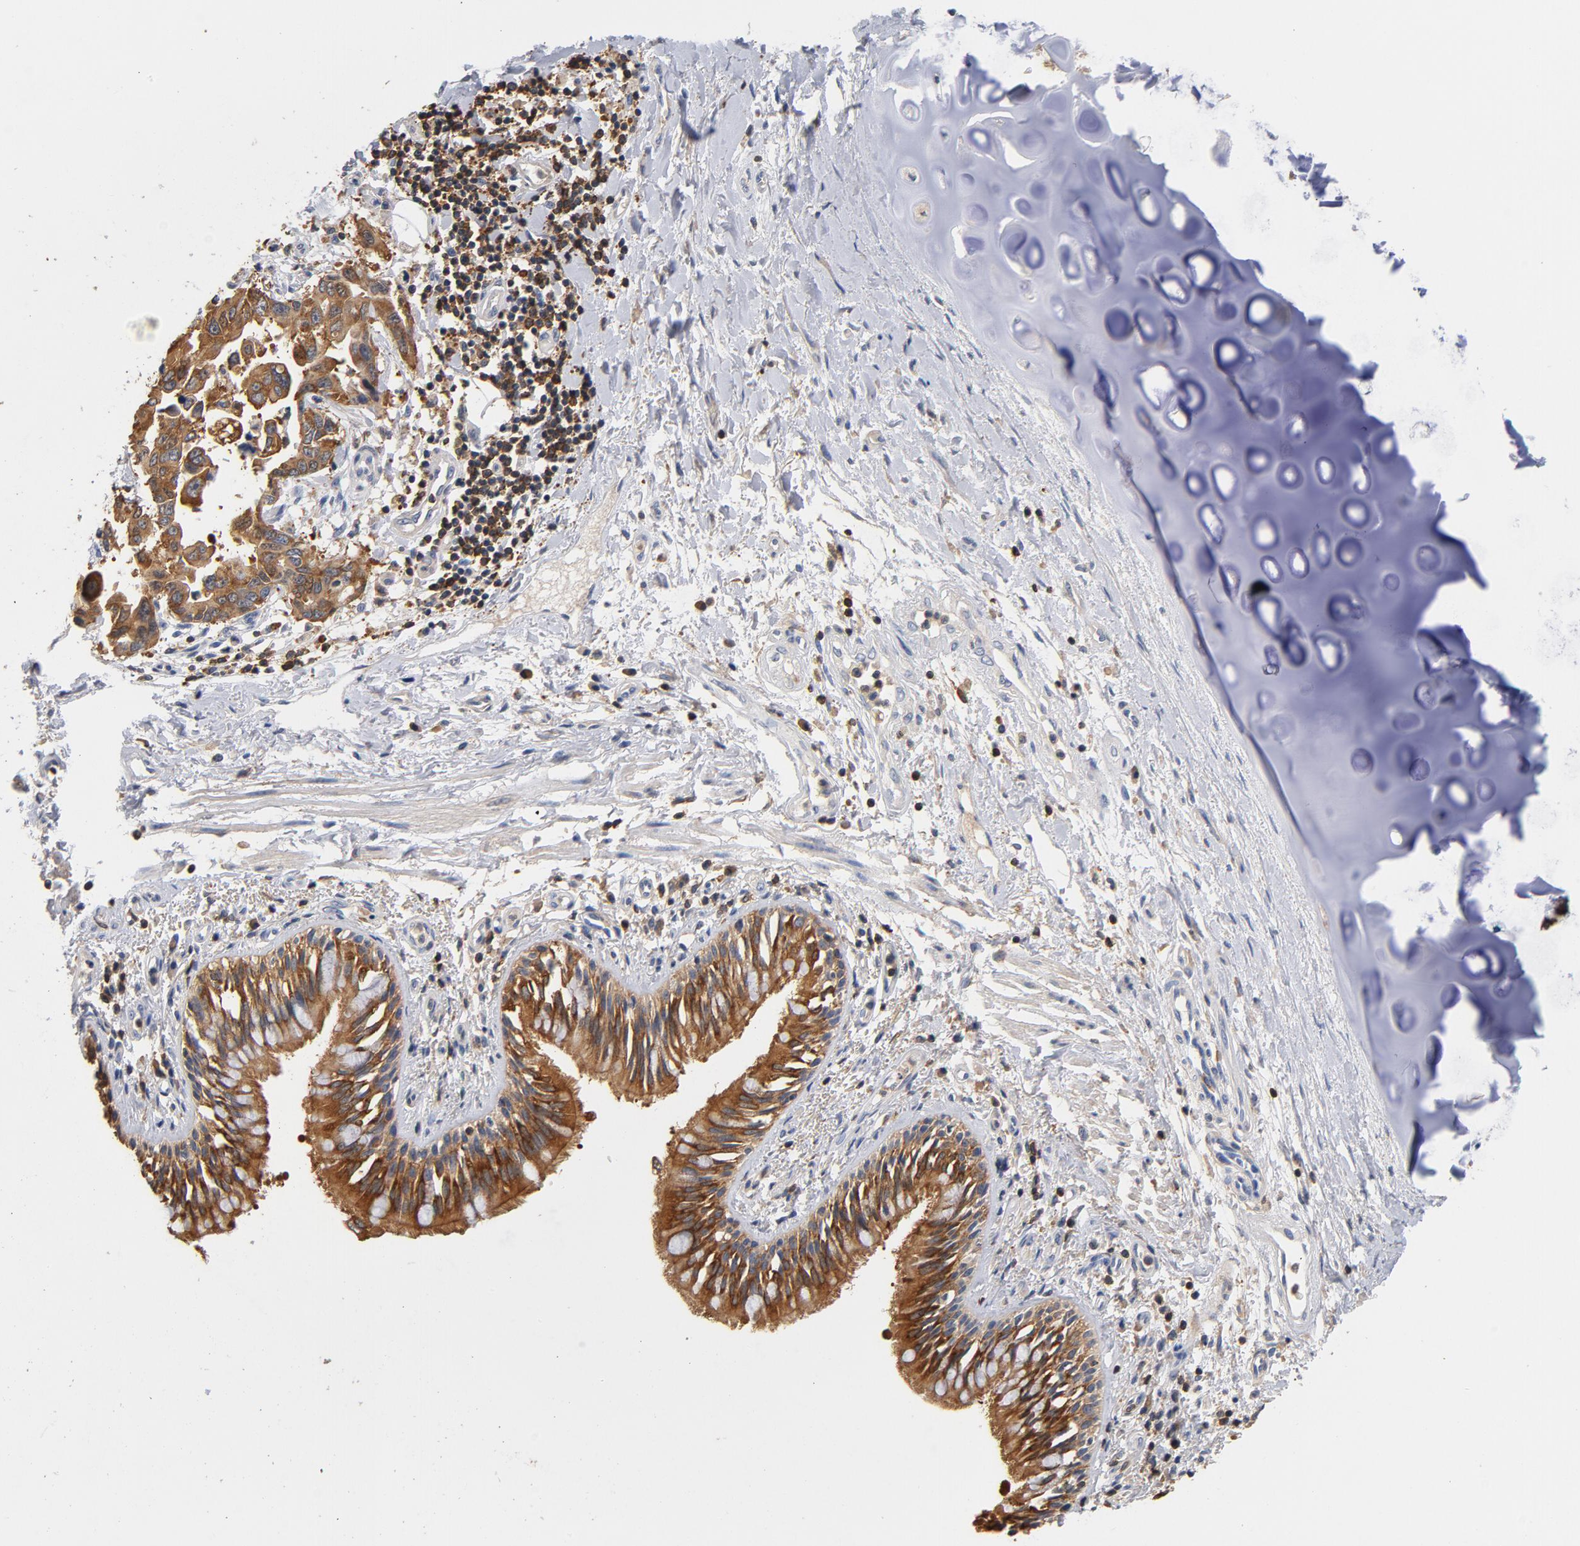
{"staining": {"intensity": "moderate", "quantity": ">75%", "location": "cytoplasmic/membranous"}, "tissue": "lung cancer", "cell_type": "Tumor cells", "image_type": "cancer", "snomed": [{"axis": "morphology", "description": "Adenocarcinoma, NOS"}, {"axis": "topography", "description": "Lymph node"}, {"axis": "topography", "description": "Lung"}], "caption": "A brown stain shows moderate cytoplasmic/membranous staining of a protein in human lung cancer tumor cells.", "gene": "EZR", "patient": {"sex": "male", "age": 64}}